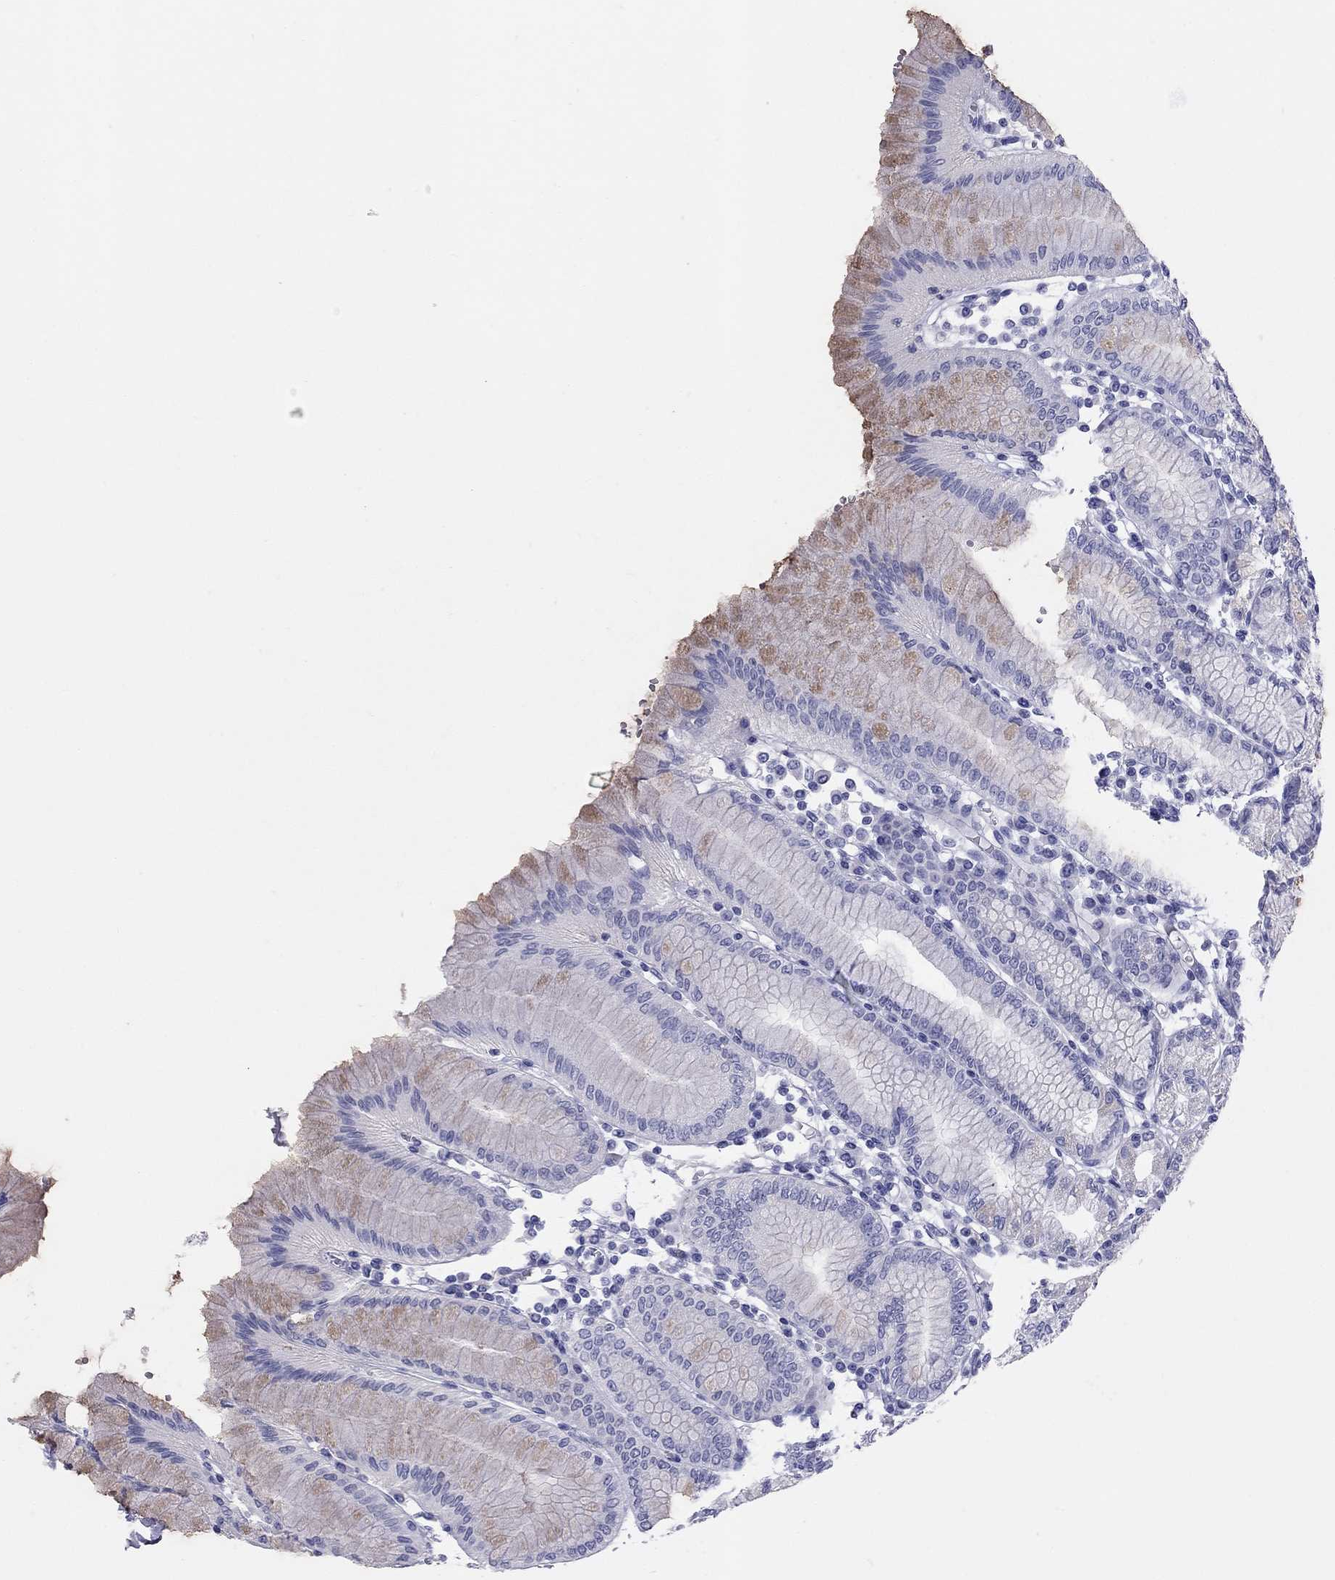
{"staining": {"intensity": "moderate", "quantity": "<25%", "location": "cytoplasmic/membranous"}, "tissue": "stomach", "cell_type": "Glandular cells", "image_type": "normal", "snomed": [{"axis": "morphology", "description": "Normal tissue, NOS"}, {"axis": "topography", "description": "Skeletal muscle"}, {"axis": "topography", "description": "Stomach"}], "caption": "This photomicrograph exhibits IHC staining of benign human stomach, with low moderate cytoplasmic/membranous positivity in about <25% of glandular cells.", "gene": "TRPM3", "patient": {"sex": "female", "age": 57}}